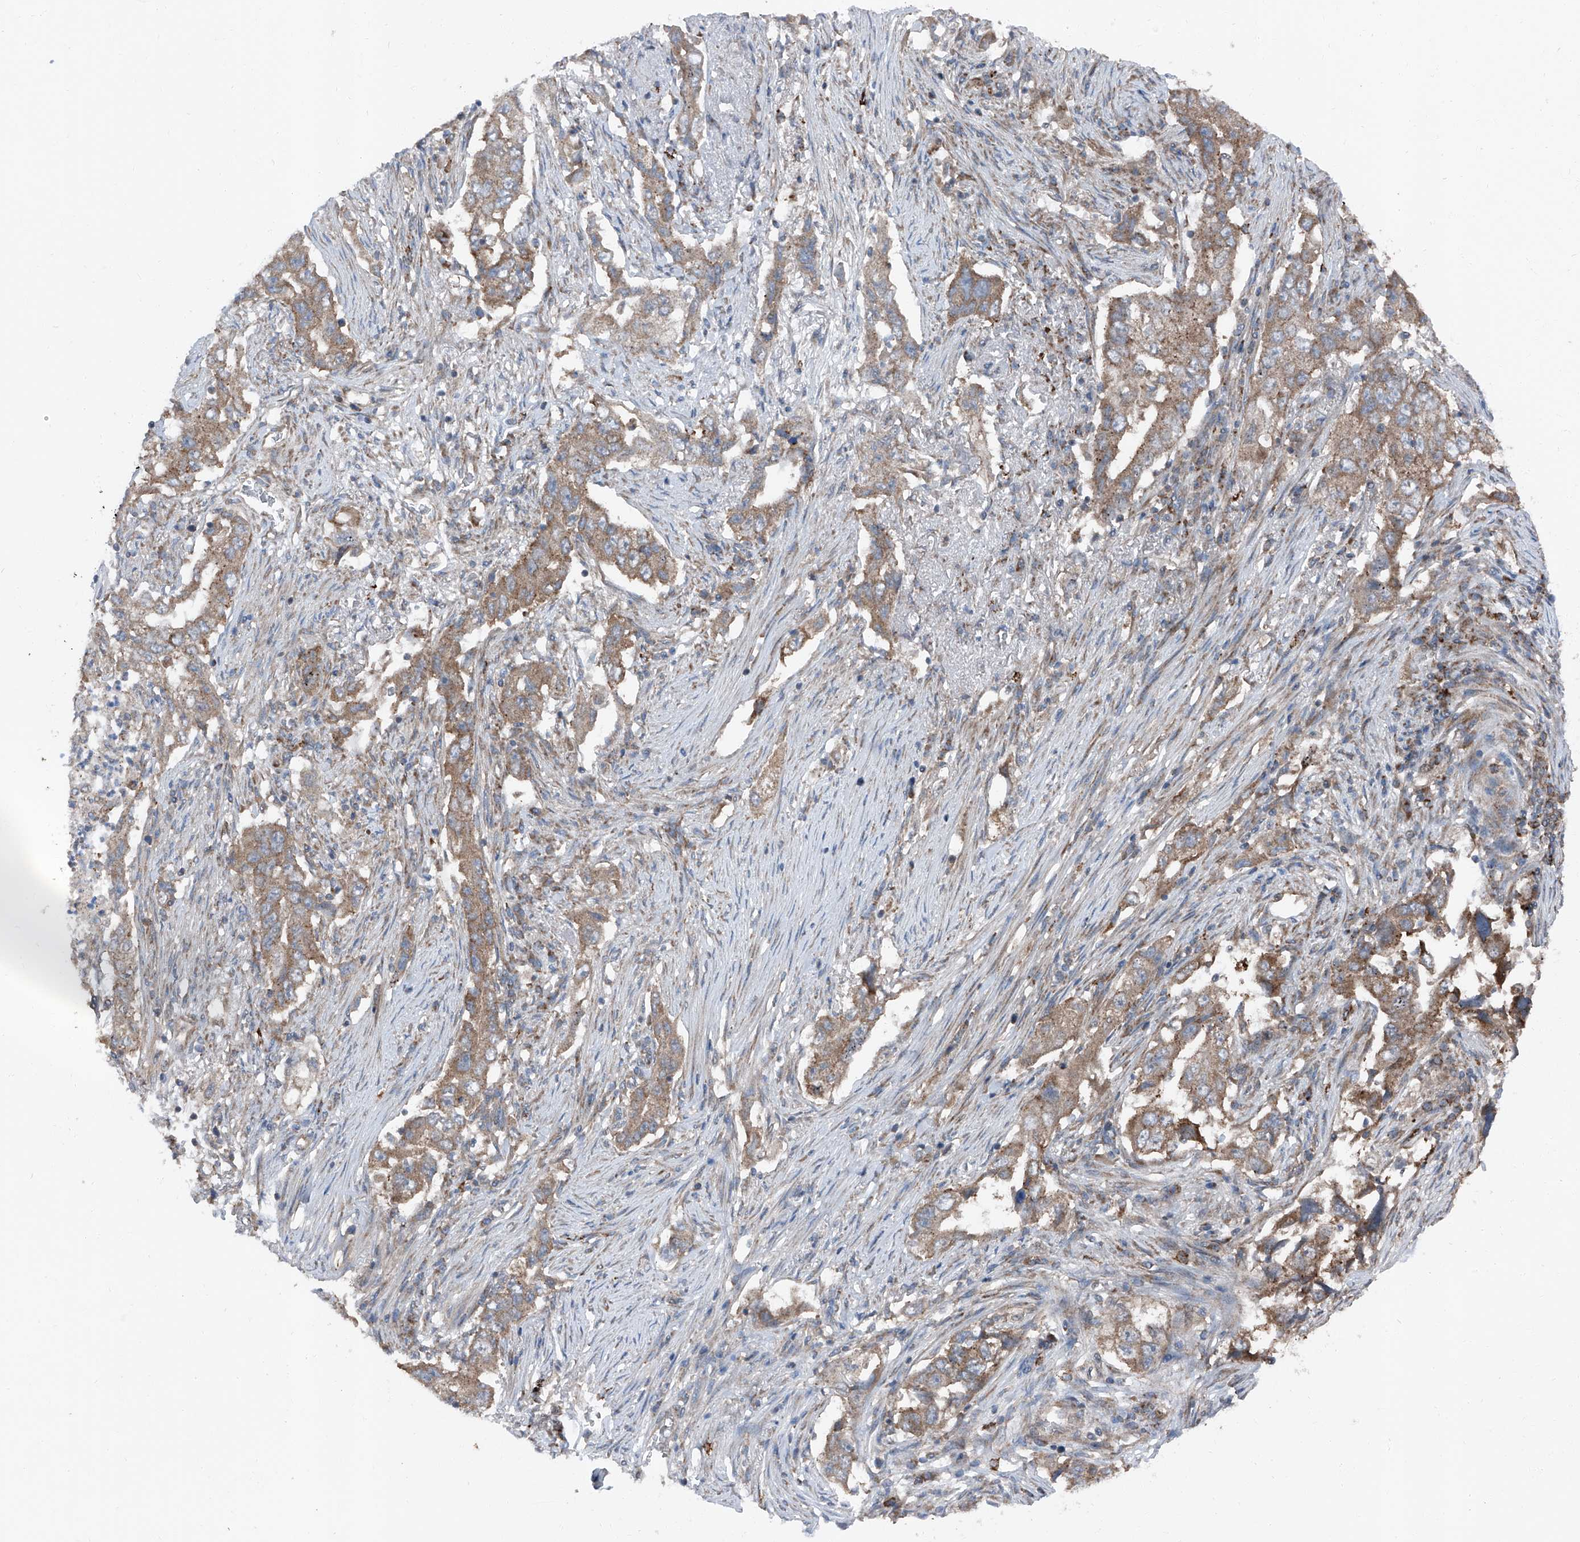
{"staining": {"intensity": "moderate", "quantity": ">75%", "location": "cytoplasmic/membranous"}, "tissue": "lung cancer", "cell_type": "Tumor cells", "image_type": "cancer", "snomed": [{"axis": "morphology", "description": "Adenocarcinoma, NOS"}, {"axis": "topography", "description": "Lung"}], "caption": "About >75% of tumor cells in human adenocarcinoma (lung) show moderate cytoplasmic/membranous protein staining as visualized by brown immunohistochemical staining.", "gene": "LIMK1", "patient": {"sex": "female", "age": 51}}